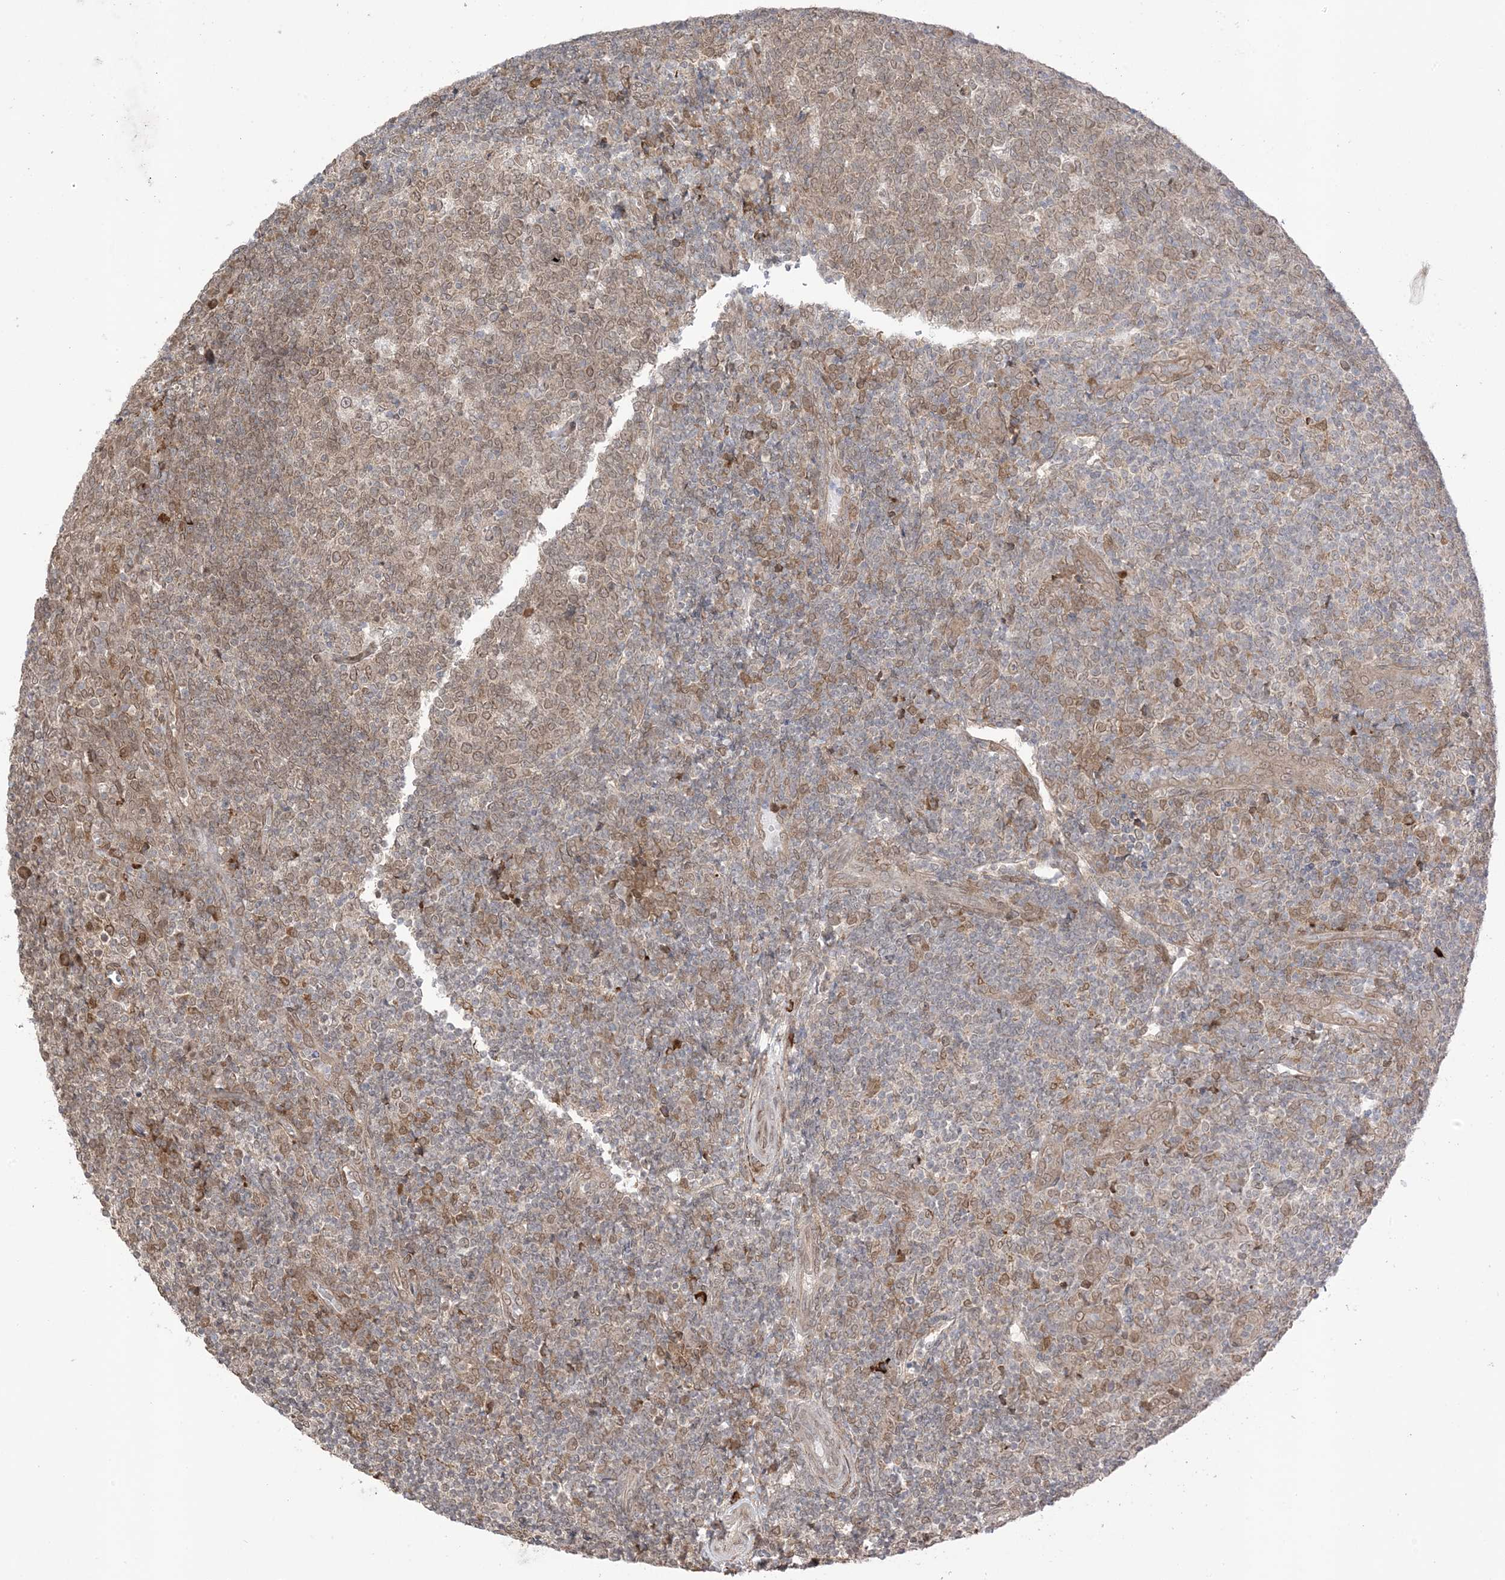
{"staining": {"intensity": "weak", "quantity": ">75%", "location": "cytoplasmic/membranous,nuclear"}, "tissue": "tonsil", "cell_type": "Germinal center cells", "image_type": "normal", "snomed": [{"axis": "morphology", "description": "Normal tissue, NOS"}, {"axis": "topography", "description": "Tonsil"}], "caption": "About >75% of germinal center cells in normal tonsil demonstrate weak cytoplasmic/membranous,nuclear protein positivity as visualized by brown immunohistochemical staining.", "gene": "UBE2E2", "patient": {"sex": "female", "age": 19}}